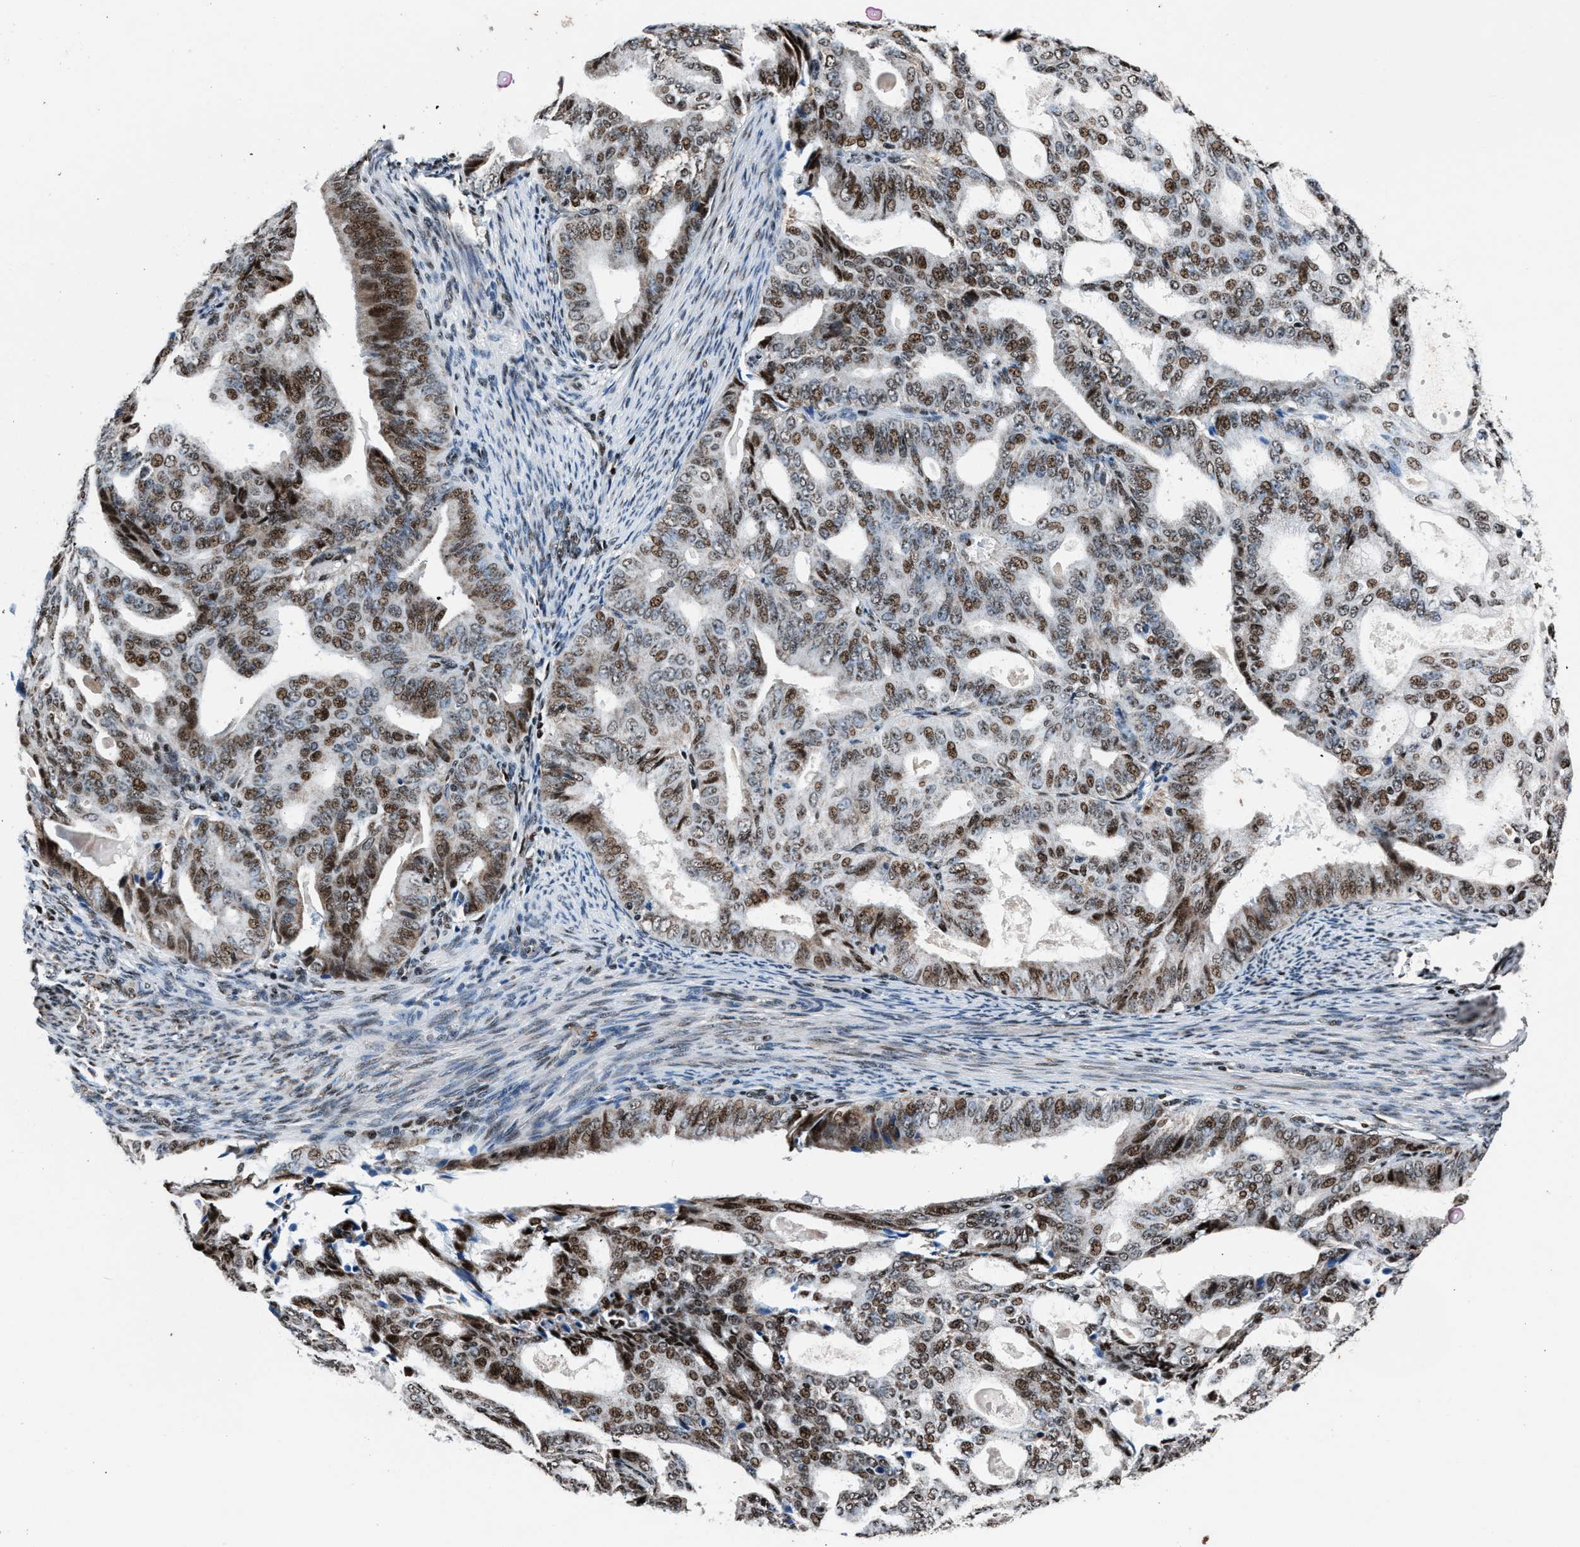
{"staining": {"intensity": "moderate", "quantity": ">75%", "location": "nuclear"}, "tissue": "endometrial cancer", "cell_type": "Tumor cells", "image_type": "cancer", "snomed": [{"axis": "morphology", "description": "Adenocarcinoma, NOS"}, {"axis": "topography", "description": "Endometrium"}], "caption": "Tumor cells show medium levels of moderate nuclear staining in approximately >75% of cells in endometrial adenocarcinoma. (DAB = brown stain, brightfield microscopy at high magnification).", "gene": "PRRC2B", "patient": {"sex": "female", "age": 58}}